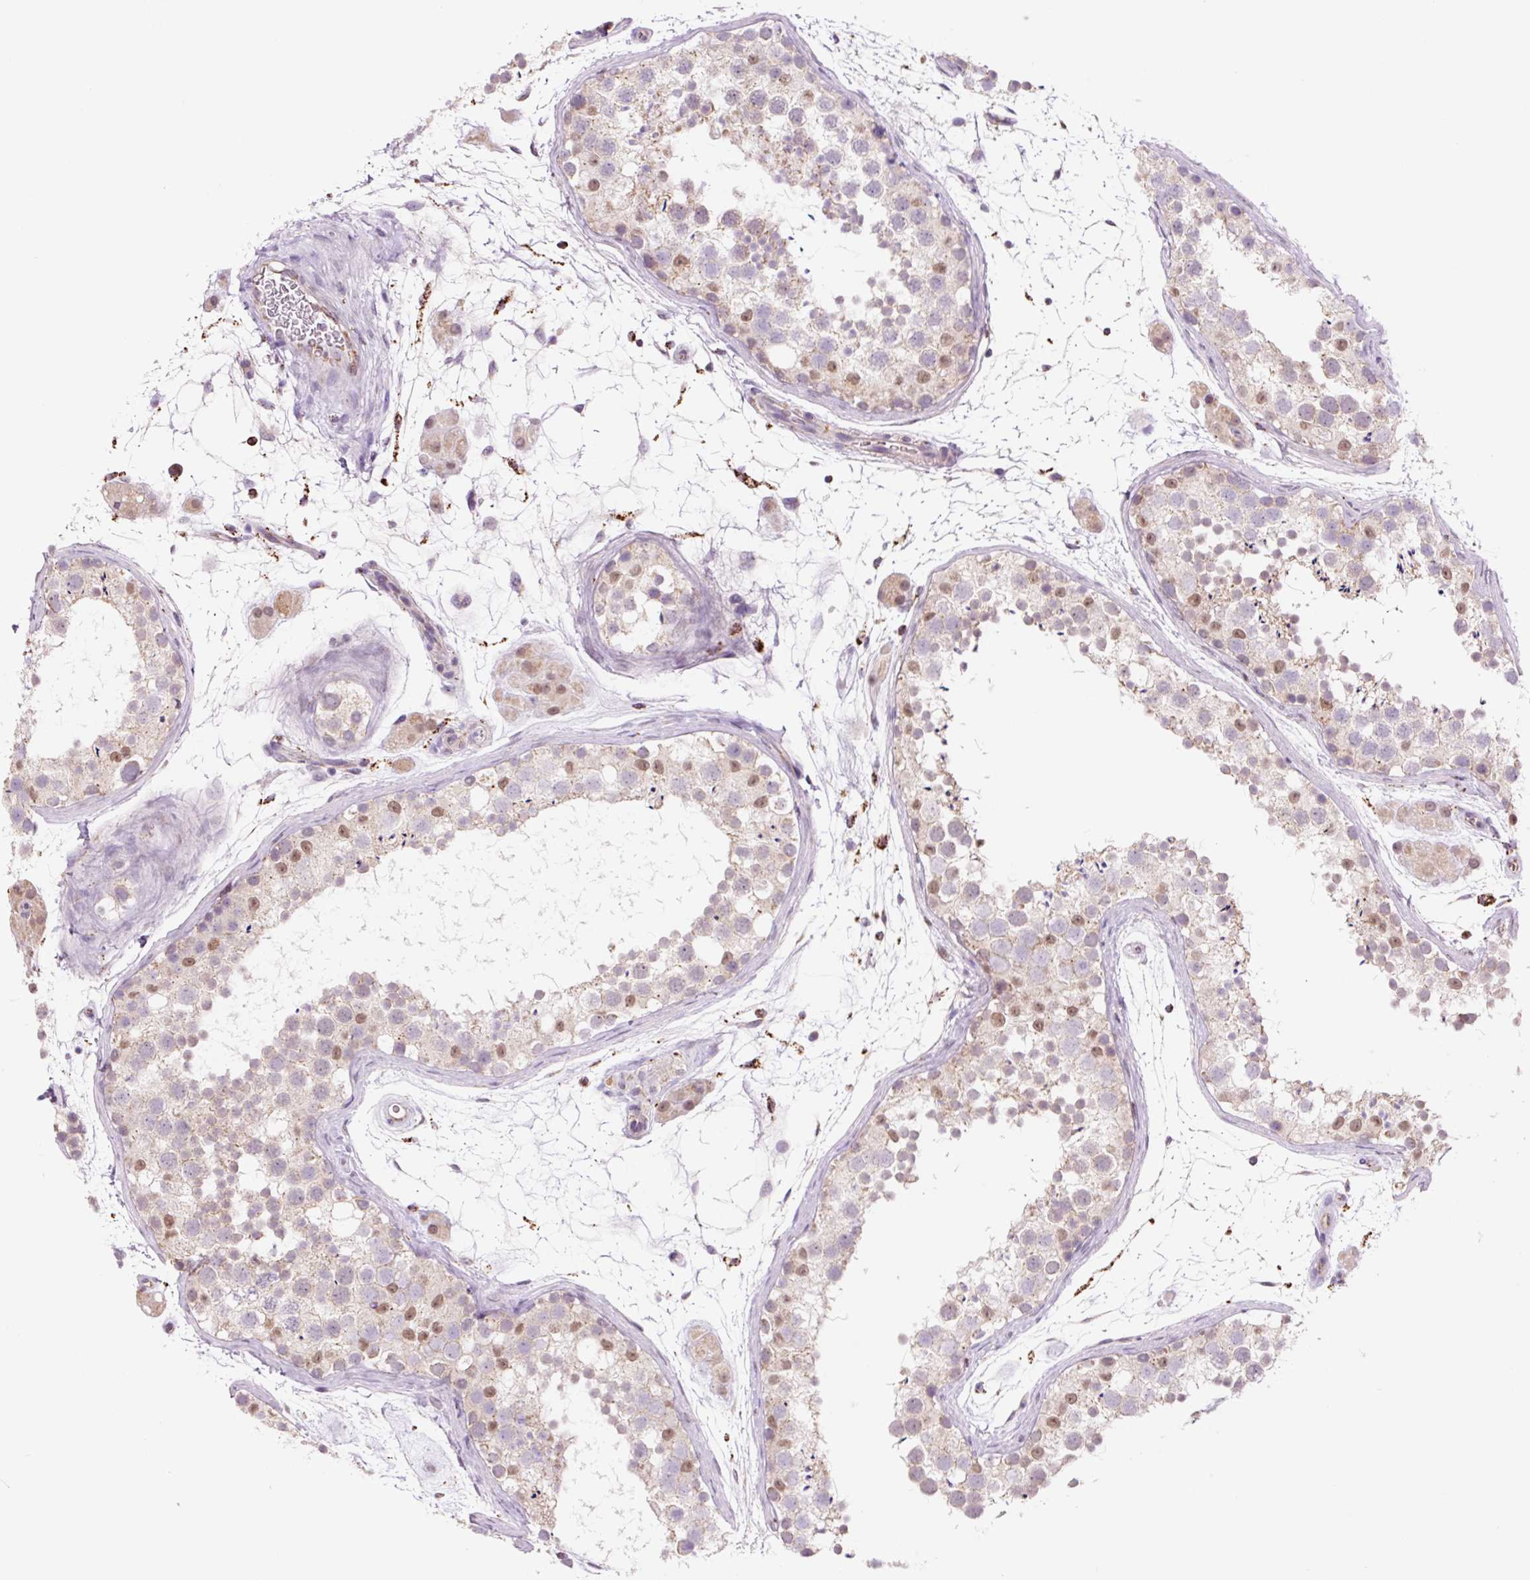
{"staining": {"intensity": "moderate", "quantity": "<25%", "location": "nuclear"}, "tissue": "testis", "cell_type": "Cells in seminiferous ducts", "image_type": "normal", "snomed": [{"axis": "morphology", "description": "Normal tissue, NOS"}, {"axis": "topography", "description": "Testis"}], "caption": "DAB (3,3'-diaminobenzidine) immunohistochemical staining of normal human testis exhibits moderate nuclear protein positivity in approximately <25% of cells in seminiferous ducts.", "gene": "PCK2", "patient": {"sex": "male", "age": 41}}